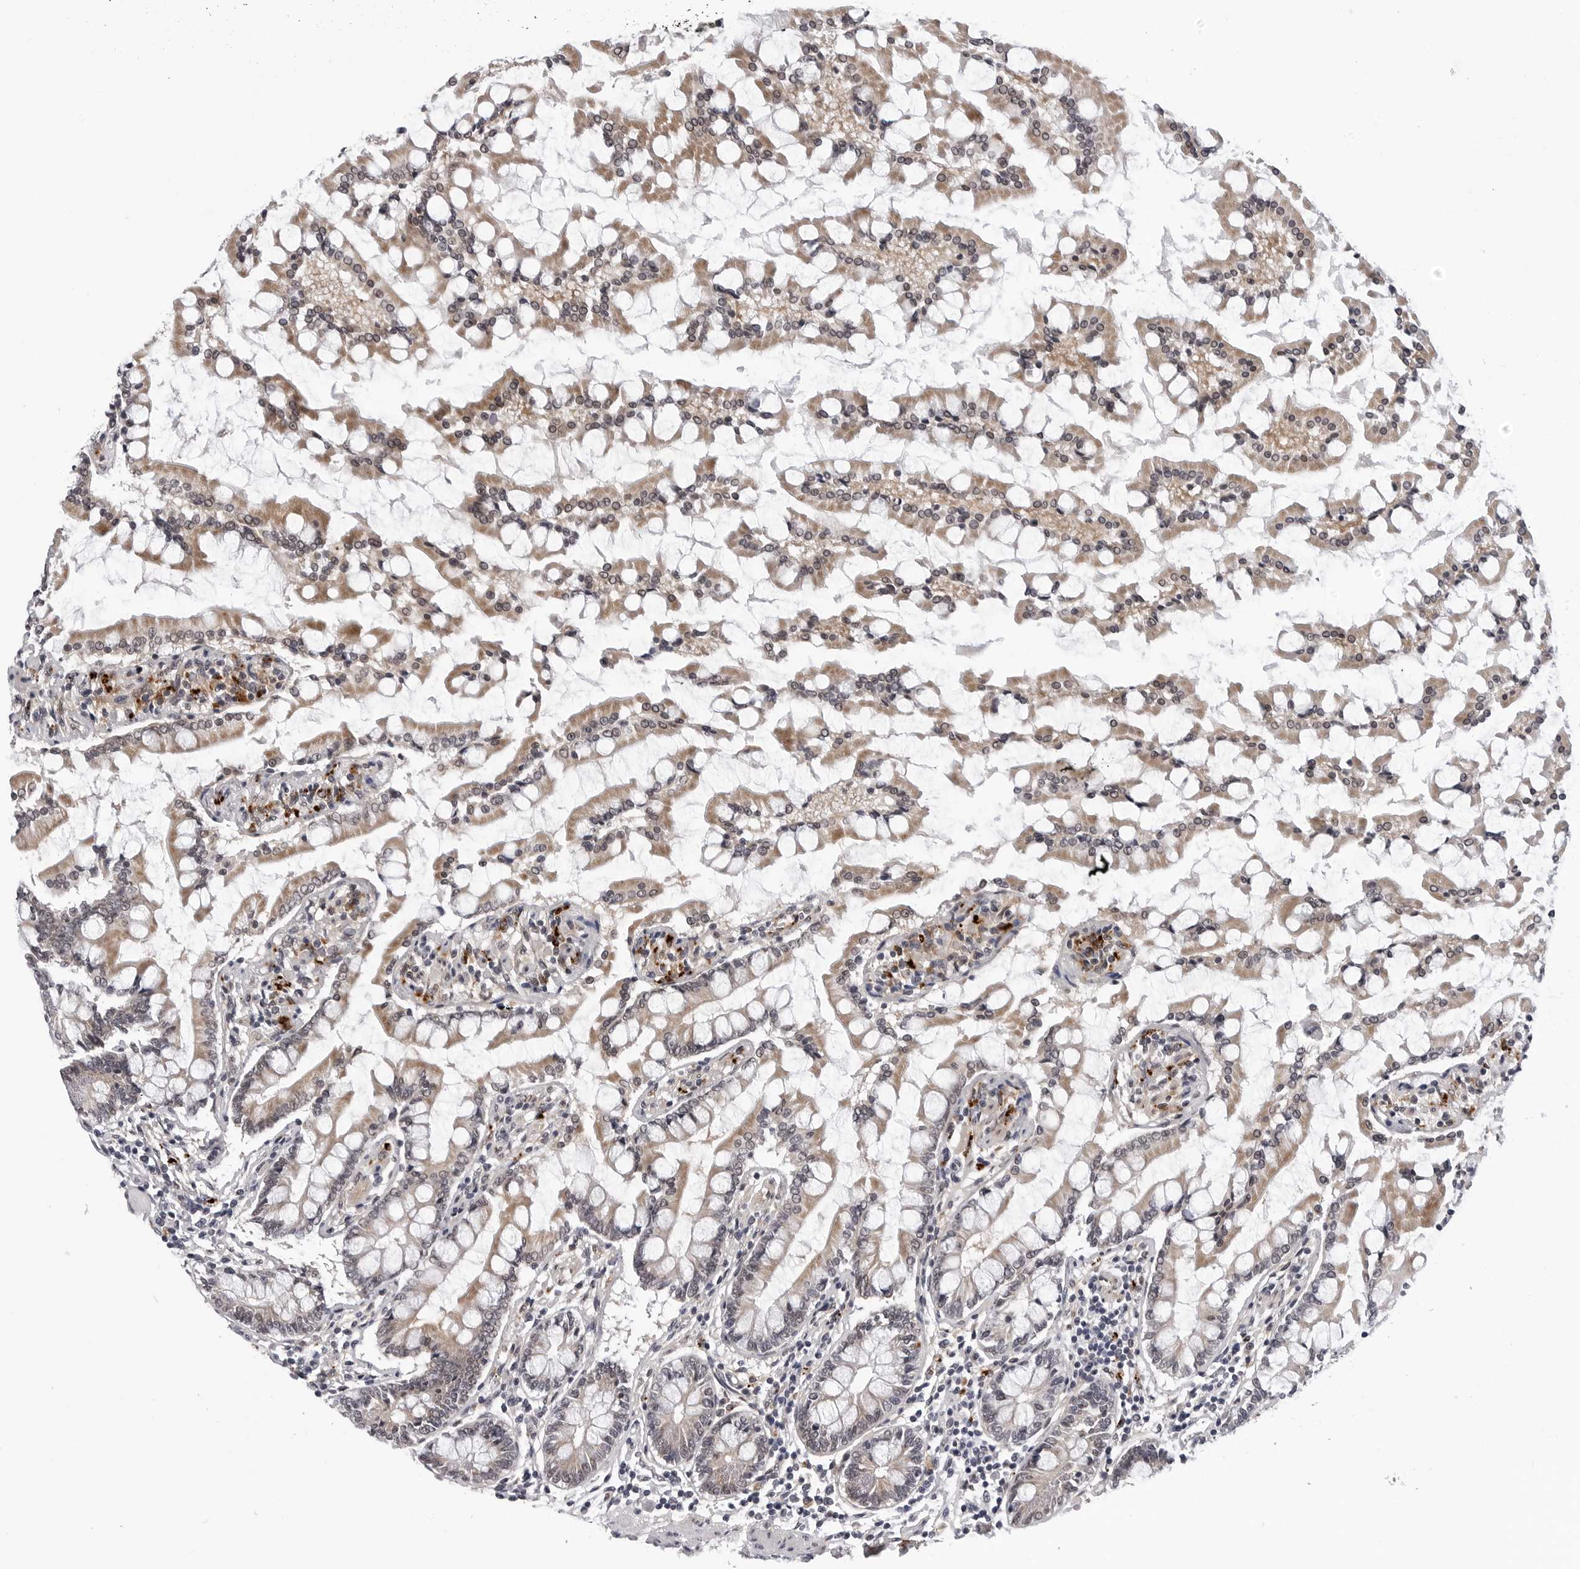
{"staining": {"intensity": "moderate", "quantity": ">75%", "location": "cytoplasmic/membranous,nuclear"}, "tissue": "small intestine", "cell_type": "Glandular cells", "image_type": "normal", "snomed": [{"axis": "morphology", "description": "Normal tissue, NOS"}, {"axis": "topography", "description": "Small intestine"}], "caption": "A high-resolution image shows immunohistochemistry staining of benign small intestine, which shows moderate cytoplasmic/membranous,nuclear positivity in about >75% of glandular cells. The staining was performed using DAB (3,3'-diaminobenzidine), with brown indicating positive protein expression. Nuclei are stained blue with hematoxylin.", "gene": "KIAA1614", "patient": {"sex": "male", "age": 41}}